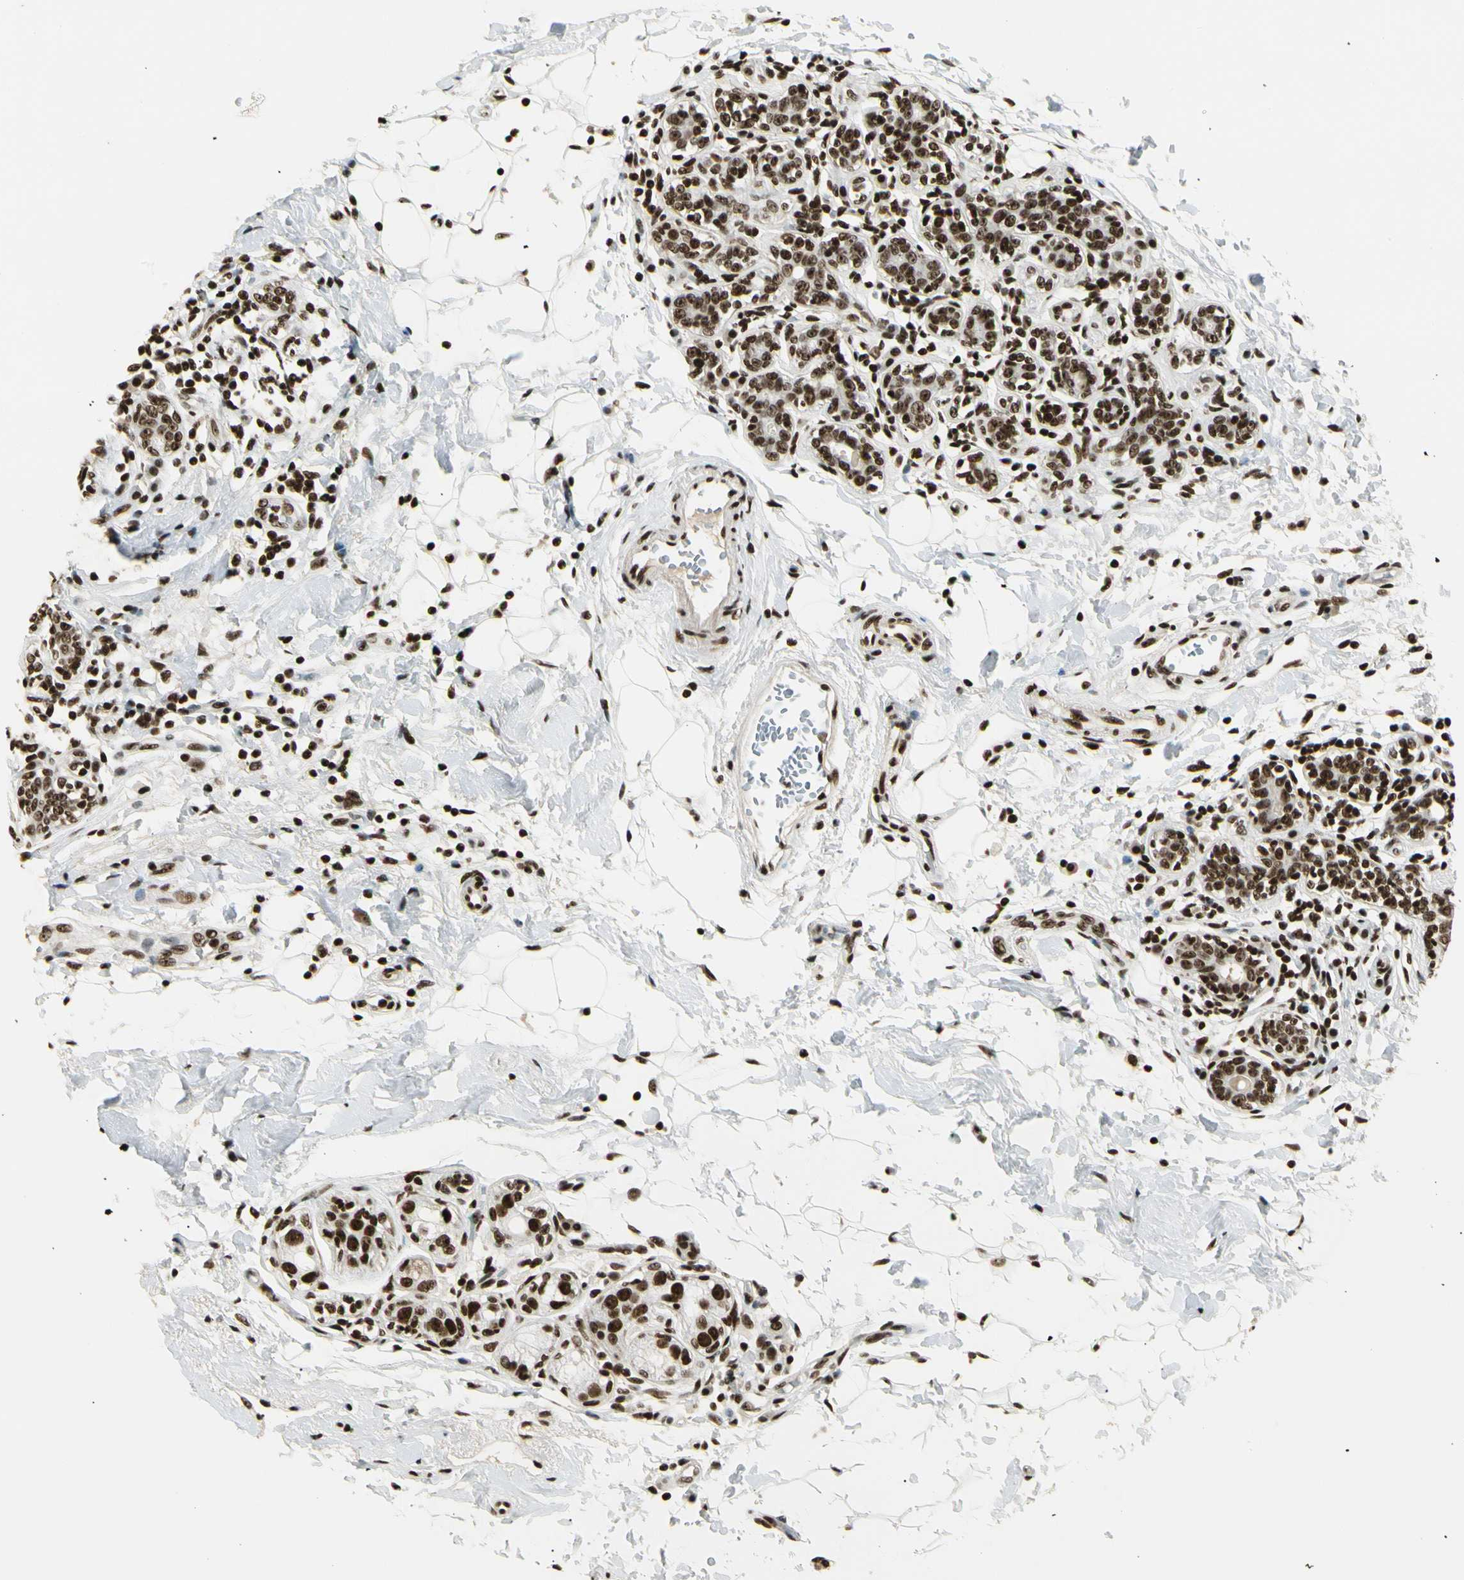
{"staining": {"intensity": "strong", "quantity": ">75%", "location": "nuclear"}, "tissue": "breast cancer", "cell_type": "Tumor cells", "image_type": "cancer", "snomed": [{"axis": "morphology", "description": "Normal tissue, NOS"}, {"axis": "morphology", "description": "Lobular carcinoma"}, {"axis": "topography", "description": "Breast"}], "caption": "Tumor cells exhibit high levels of strong nuclear staining in approximately >75% of cells in breast lobular carcinoma.", "gene": "UBTF", "patient": {"sex": "female", "age": 47}}